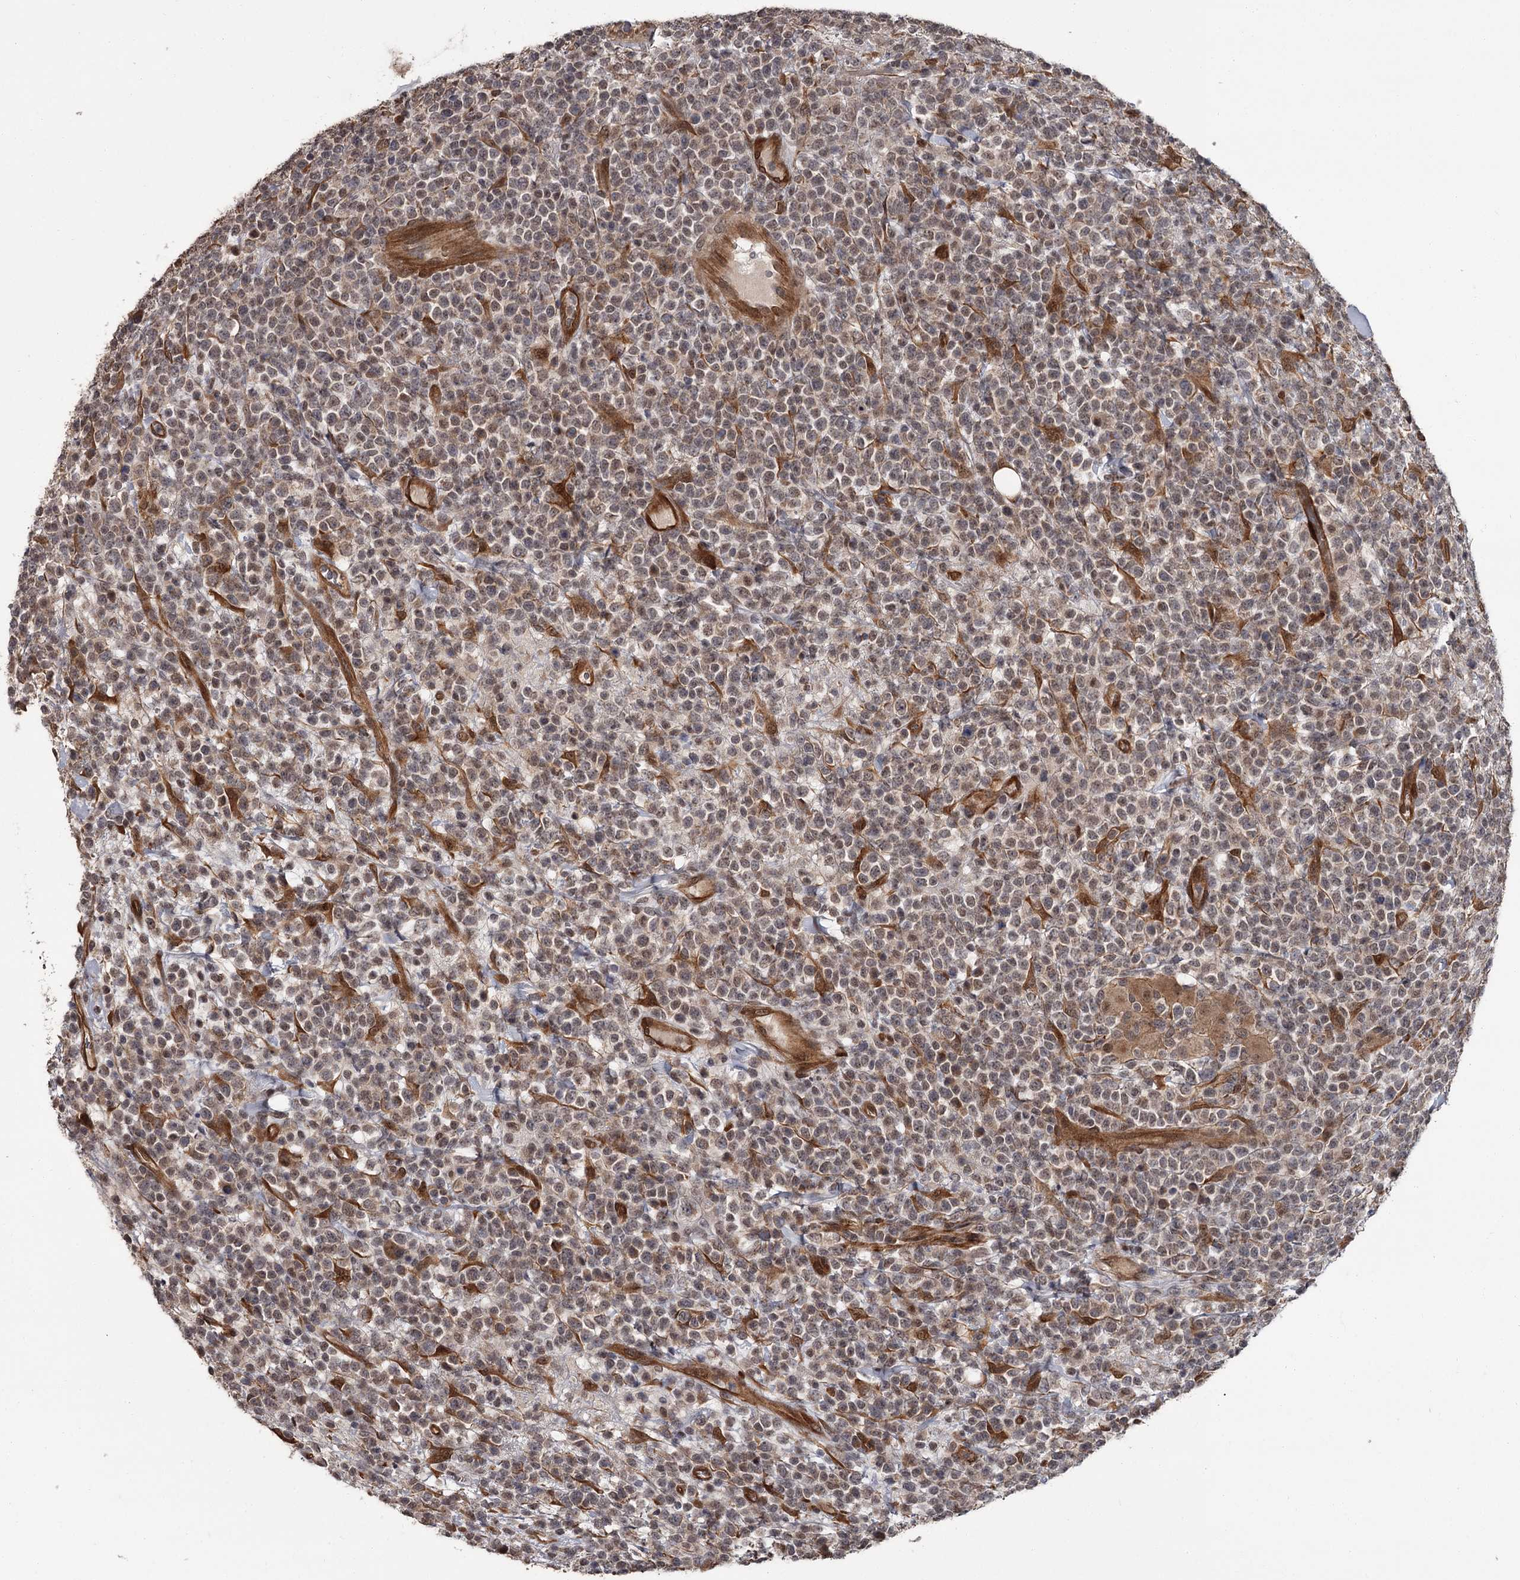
{"staining": {"intensity": "weak", "quantity": "25%-75%", "location": "cytoplasmic/membranous,nuclear"}, "tissue": "lymphoma", "cell_type": "Tumor cells", "image_type": "cancer", "snomed": [{"axis": "morphology", "description": "Malignant lymphoma, non-Hodgkin's type, High grade"}, {"axis": "topography", "description": "Colon"}], "caption": "Weak cytoplasmic/membranous and nuclear staining for a protein is seen in about 25%-75% of tumor cells of lymphoma using immunohistochemistry (IHC).", "gene": "CDC42EP2", "patient": {"sex": "female", "age": 53}}